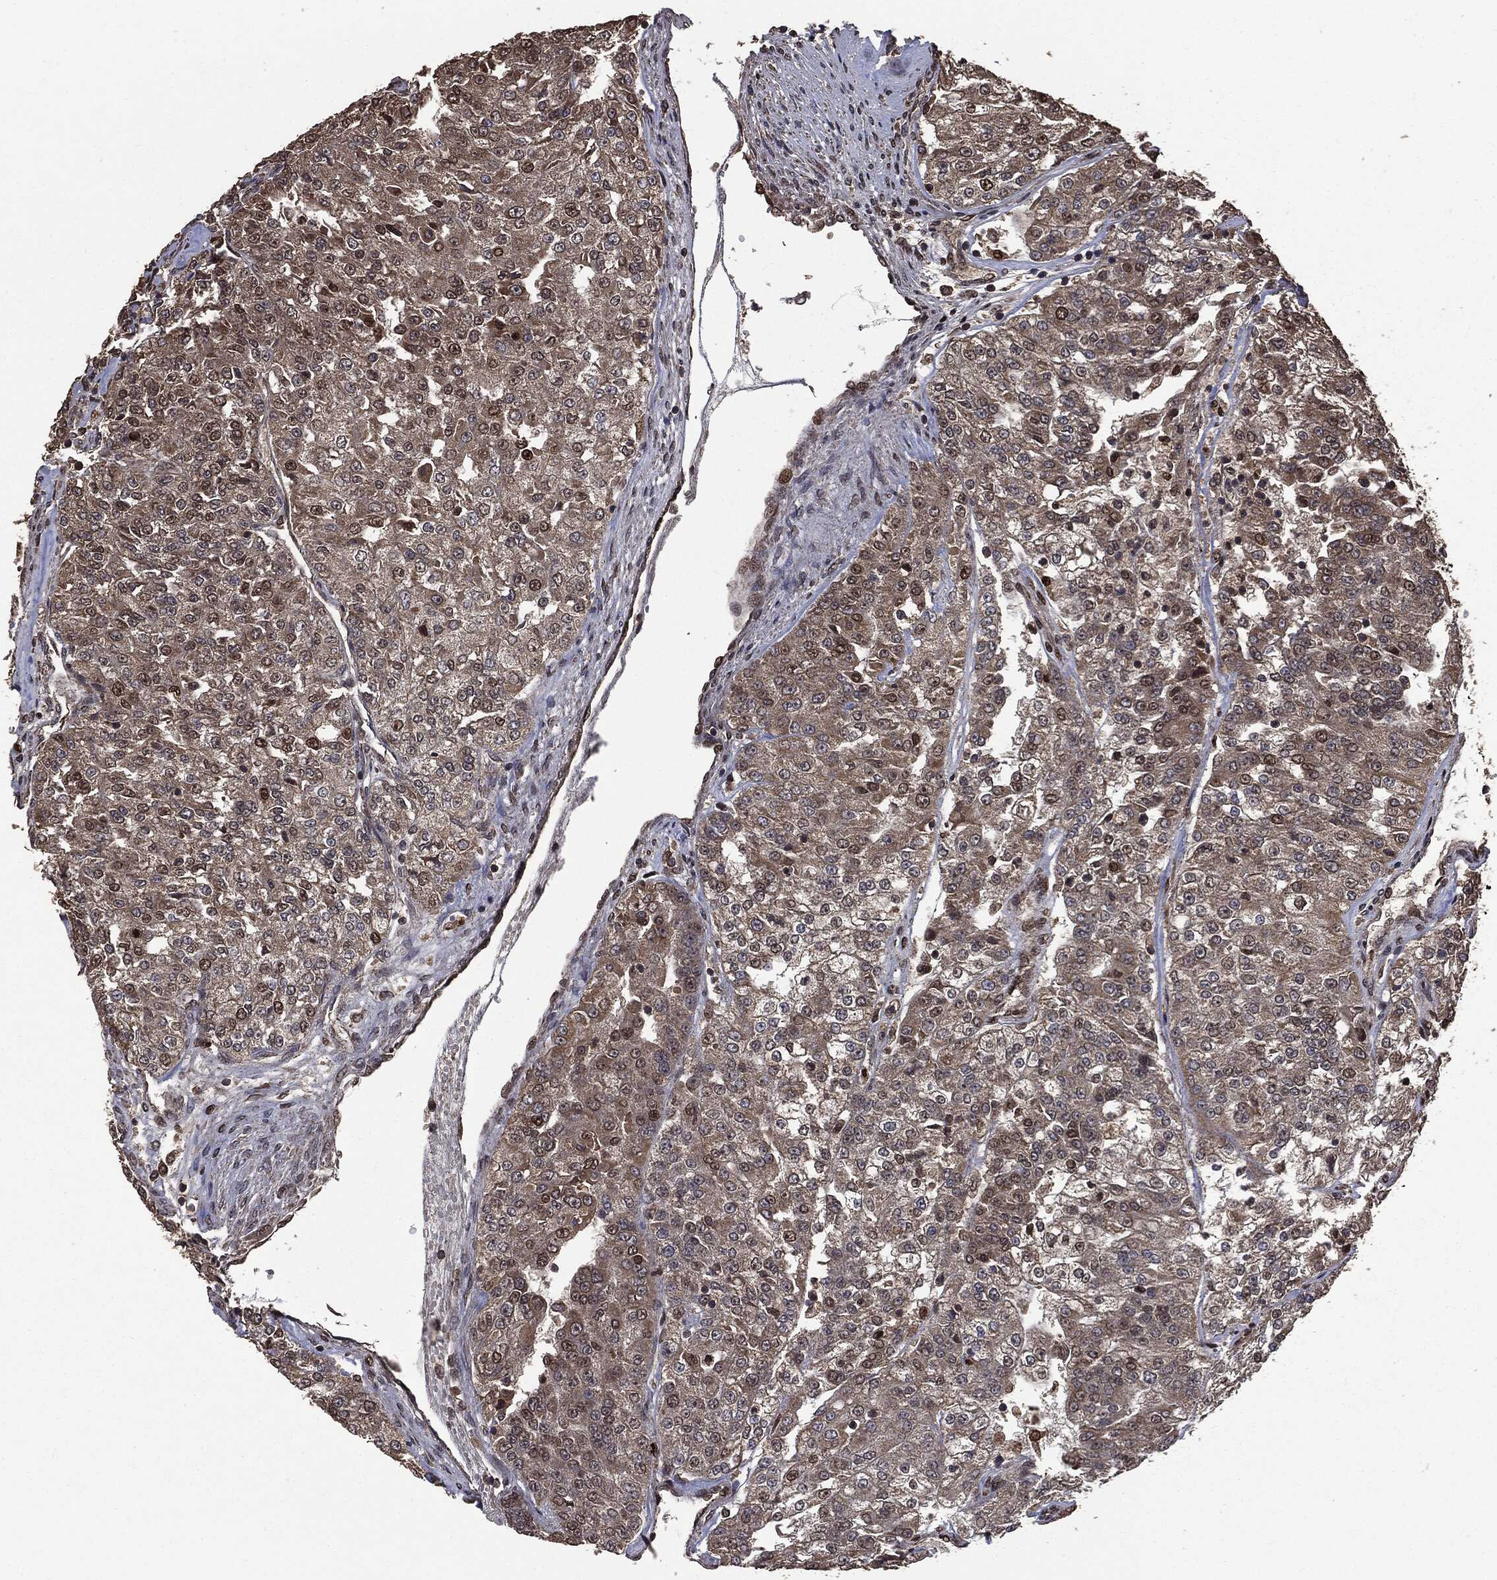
{"staining": {"intensity": "strong", "quantity": "<25%", "location": "cytoplasmic/membranous,nuclear"}, "tissue": "renal cancer", "cell_type": "Tumor cells", "image_type": "cancer", "snomed": [{"axis": "morphology", "description": "Adenocarcinoma, NOS"}, {"axis": "topography", "description": "Kidney"}], "caption": "Human adenocarcinoma (renal) stained with a protein marker demonstrates strong staining in tumor cells.", "gene": "PPP6R2", "patient": {"sex": "female", "age": 63}}